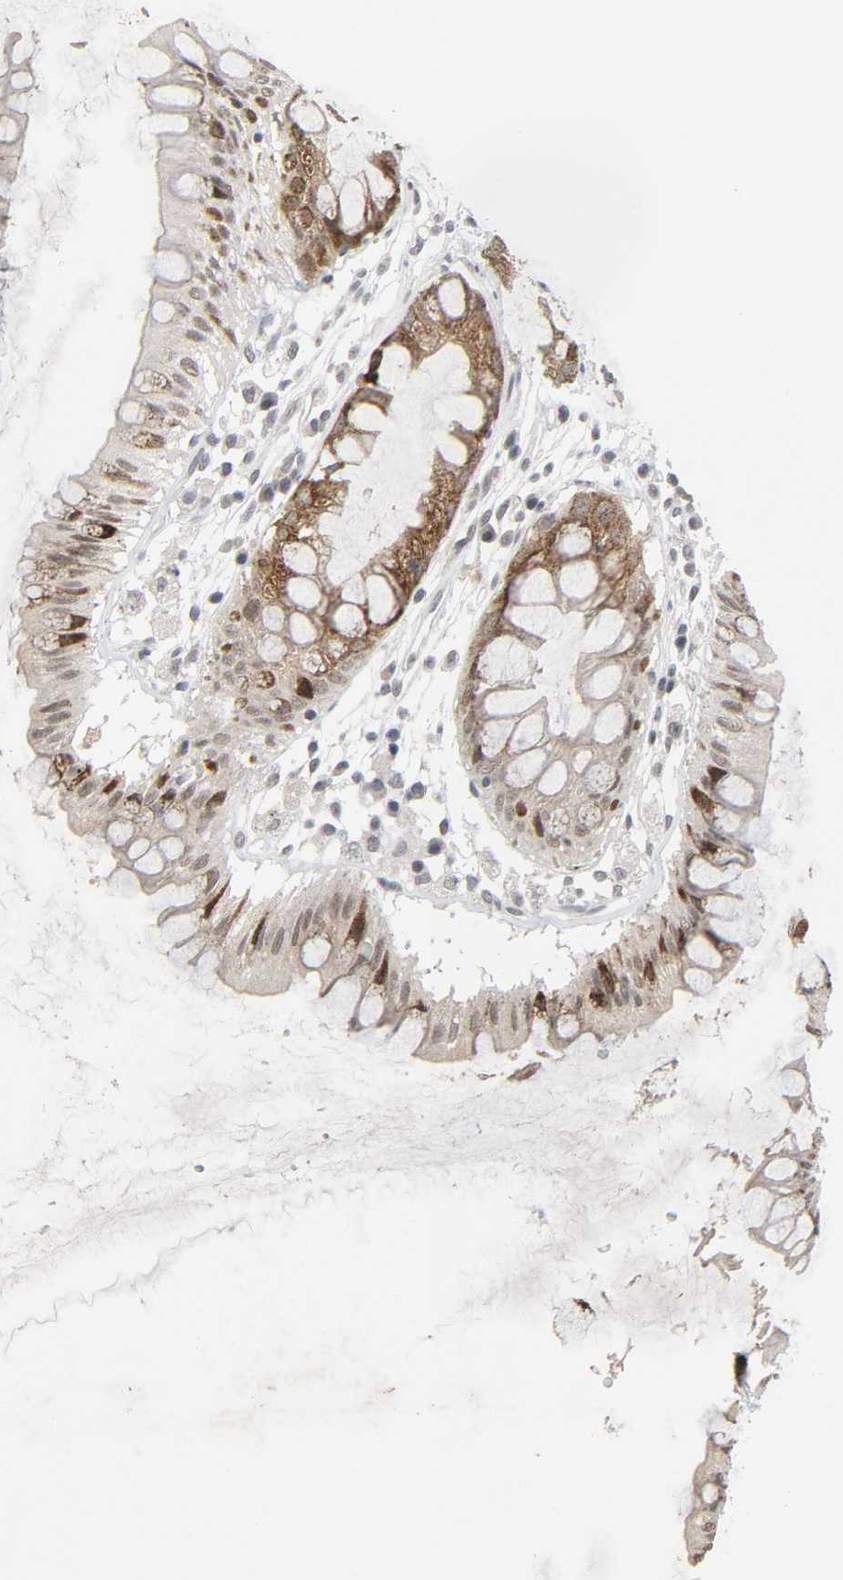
{"staining": {"intensity": "moderate", "quantity": ">75%", "location": "cytoplasmic/membranous,nuclear"}, "tissue": "rectum", "cell_type": "Glandular cells", "image_type": "normal", "snomed": [{"axis": "morphology", "description": "Normal tissue, NOS"}, {"axis": "morphology", "description": "Adenocarcinoma, NOS"}, {"axis": "topography", "description": "Rectum"}], "caption": "A micrograph of rectum stained for a protein demonstrates moderate cytoplasmic/membranous,nuclear brown staining in glandular cells. (Brightfield microscopy of DAB IHC at high magnification).", "gene": "MUC1", "patient": {"sex": "female", "age": 65}}